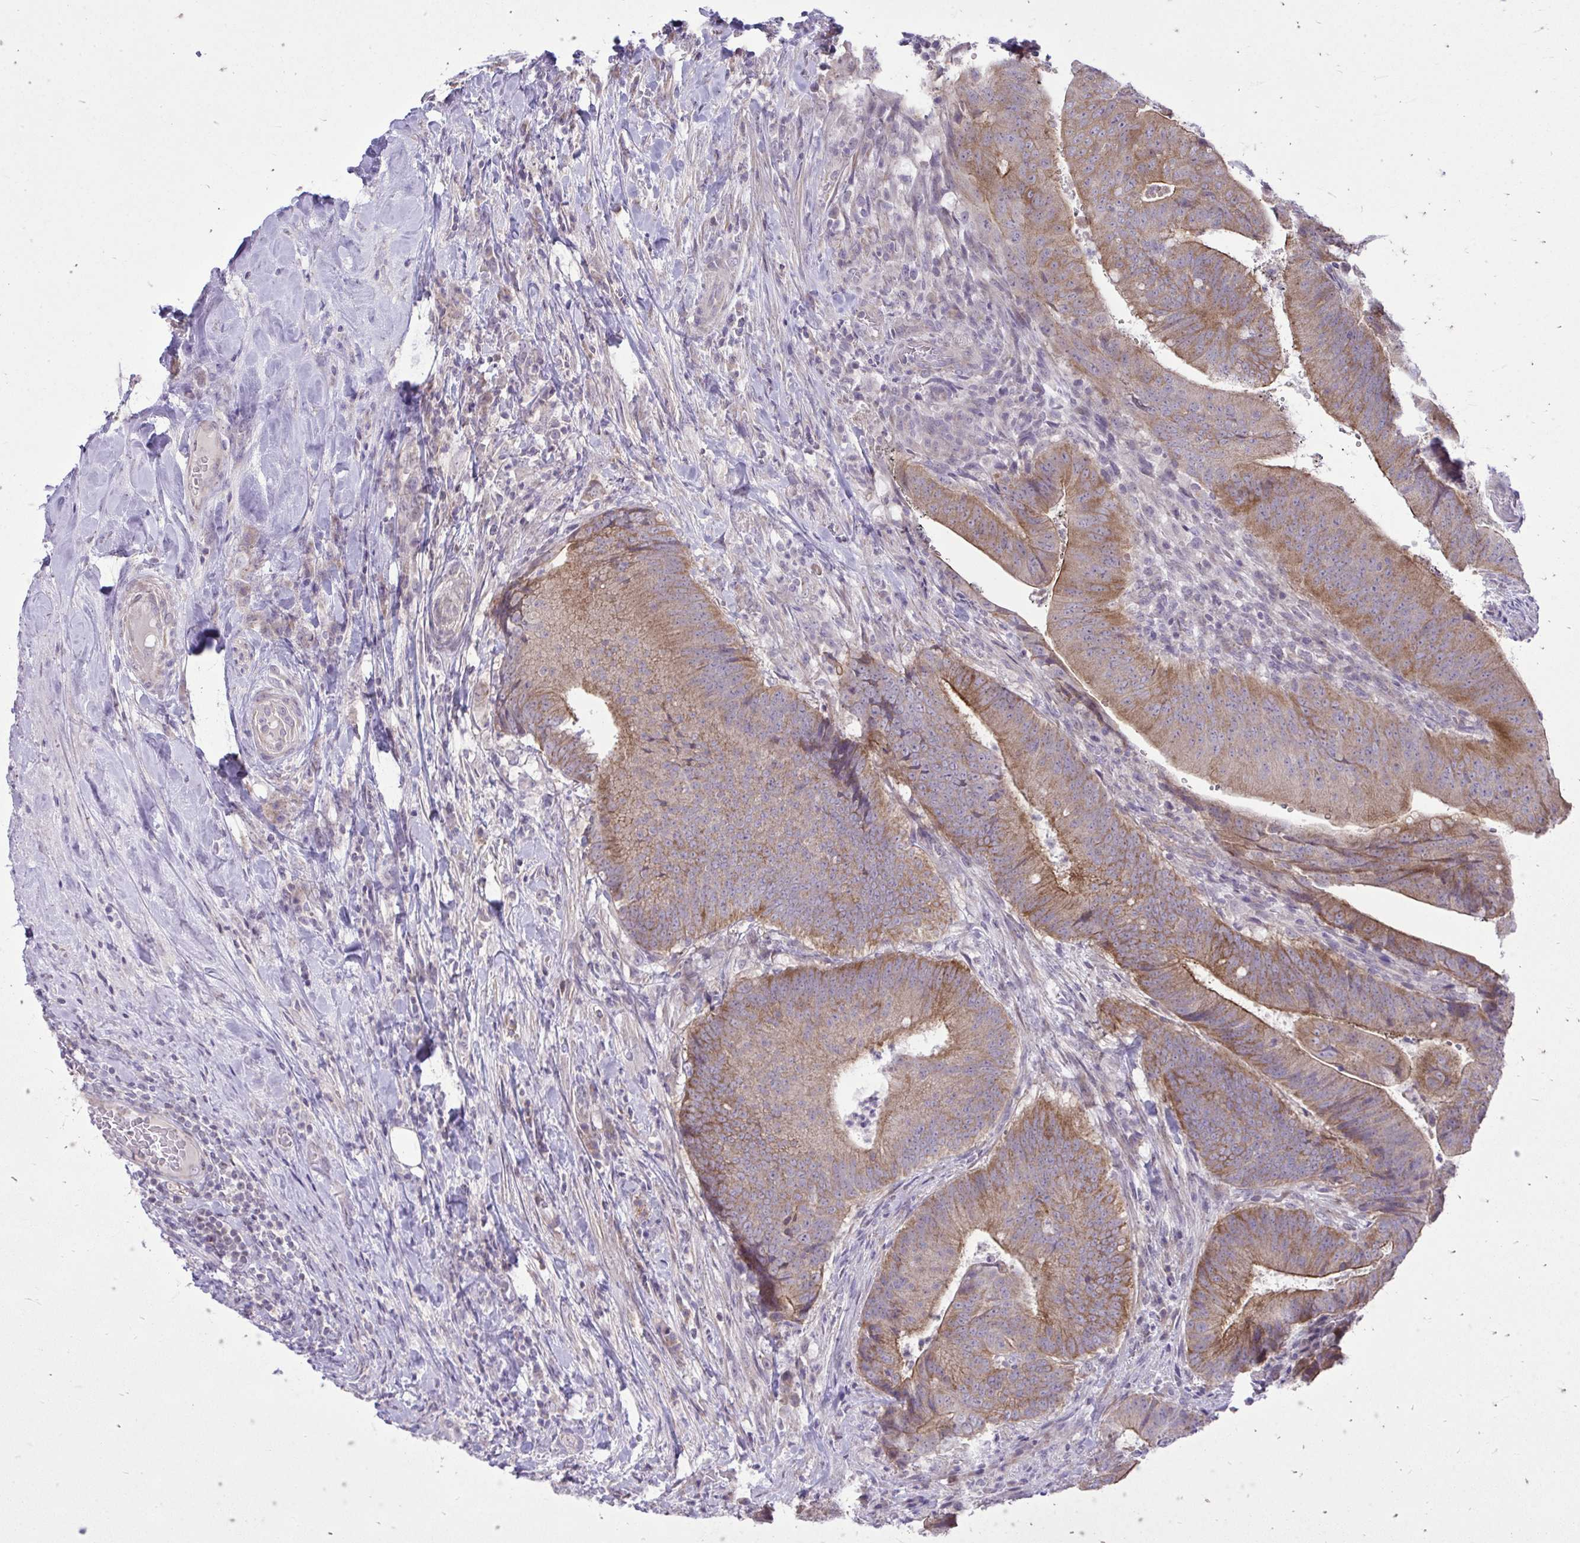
{"staining": {"intensity": "moderate", "quantity": ">75%", "location": "cytoplasmic/membranous"}, "tissue": "colorectal cancer", "cell_type": "Tumor cells", "image_type": "cancer", "snomed": [{"axis": "morphology", "description": "Adenocarcinoma, NOS"}, {"axis": "topography", "description": "Colon"}], "caption": "Tumor cells exhibit medium levels of moderate cytoplasmic/membranous expression in approximately >75% of cells in human colorectal cancer.", "gene": "SPTBN2", "patient": {"sex": "female", "age": 43}}